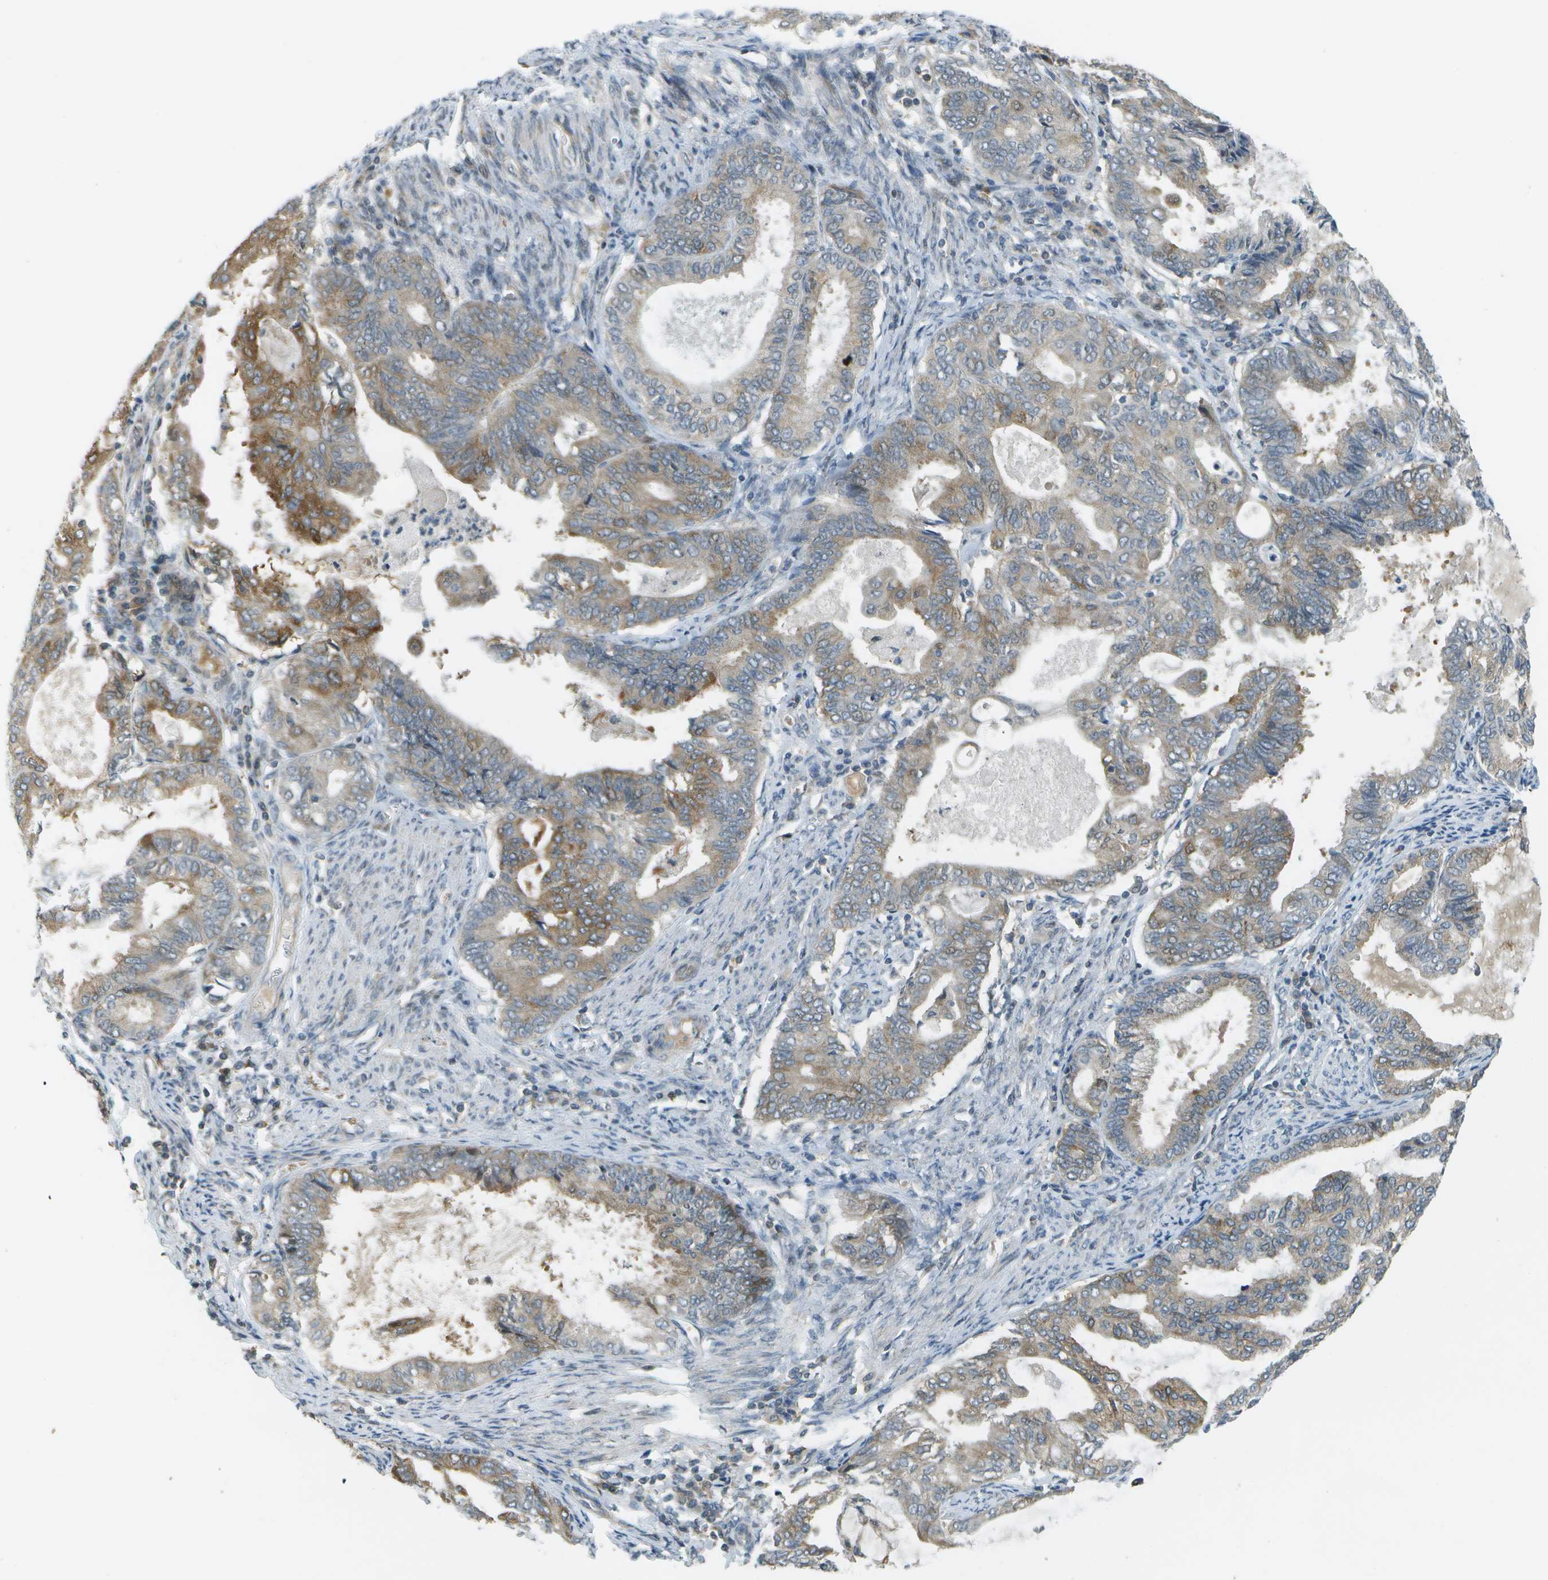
{"staining": {"intensity": "moderate", "quantity": "25%-75%", "location": "cytoplasmic/membranous"}, "tissue": "endometrial cancer", "cell_type": "Tumor cells", "image_type": "cancer", "snomed": [{"axis": "morphology", "description": "Adenocarcinoma, NOS"}, {"axis": "topography", "description": "Endometrium"}], "caption": "Brown immunohistochemical staining in endometrial cancer exhibits moderate cytoplasmic/membranous expression in approximately 25%-75% of tumor cells. The staining was performed using DAB, with brown indicating positive protein expression. Nuclei are stained blue with hematoxylin.", "gene": "WNK2", "patient": {"sex": "female", "age": 86}}